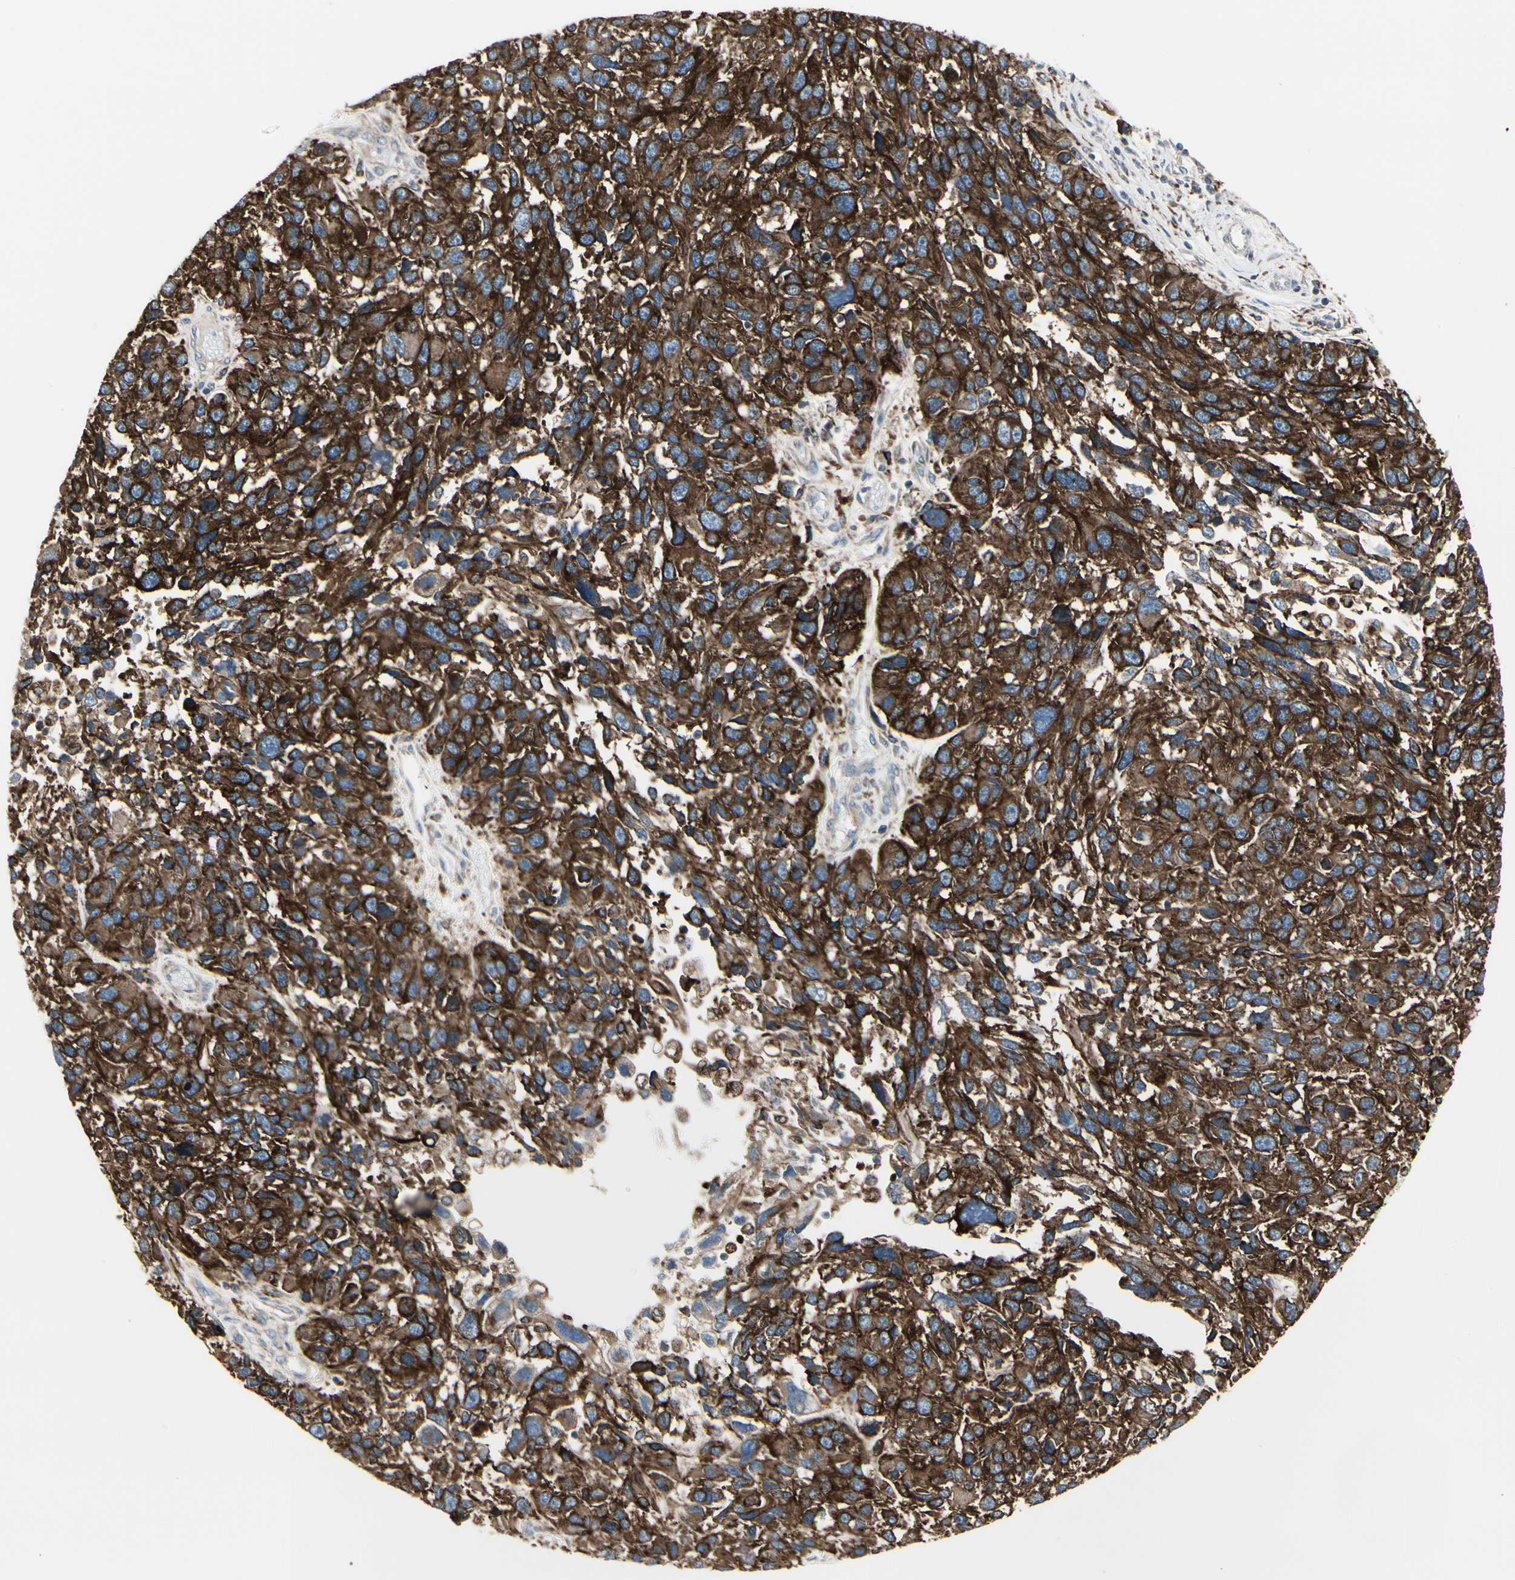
{"staining": {"intensity": "strong", "quantity": ">75%", "location": "cytoplasmic/membranous"}, "tissue": "melanoma", "cell_type": "Tumor cells", "image_type": "cancer", "snomed": [{"axis": "morphology", "description": "Malignant melanoma, NOS"}, {"axis": "topography", "description": "Skin"}], "caption": "Immunohistochemical staining of malignant melanoma displays high levels of strong cytoplasmic/membranous protein expression in approximately >75% of tumor cells. The protein of interest is shown in brown color, while the nuclei are stained blue.", "gene": "ATP6V1B2", "patient": {"sex": "male", "age": 53}}